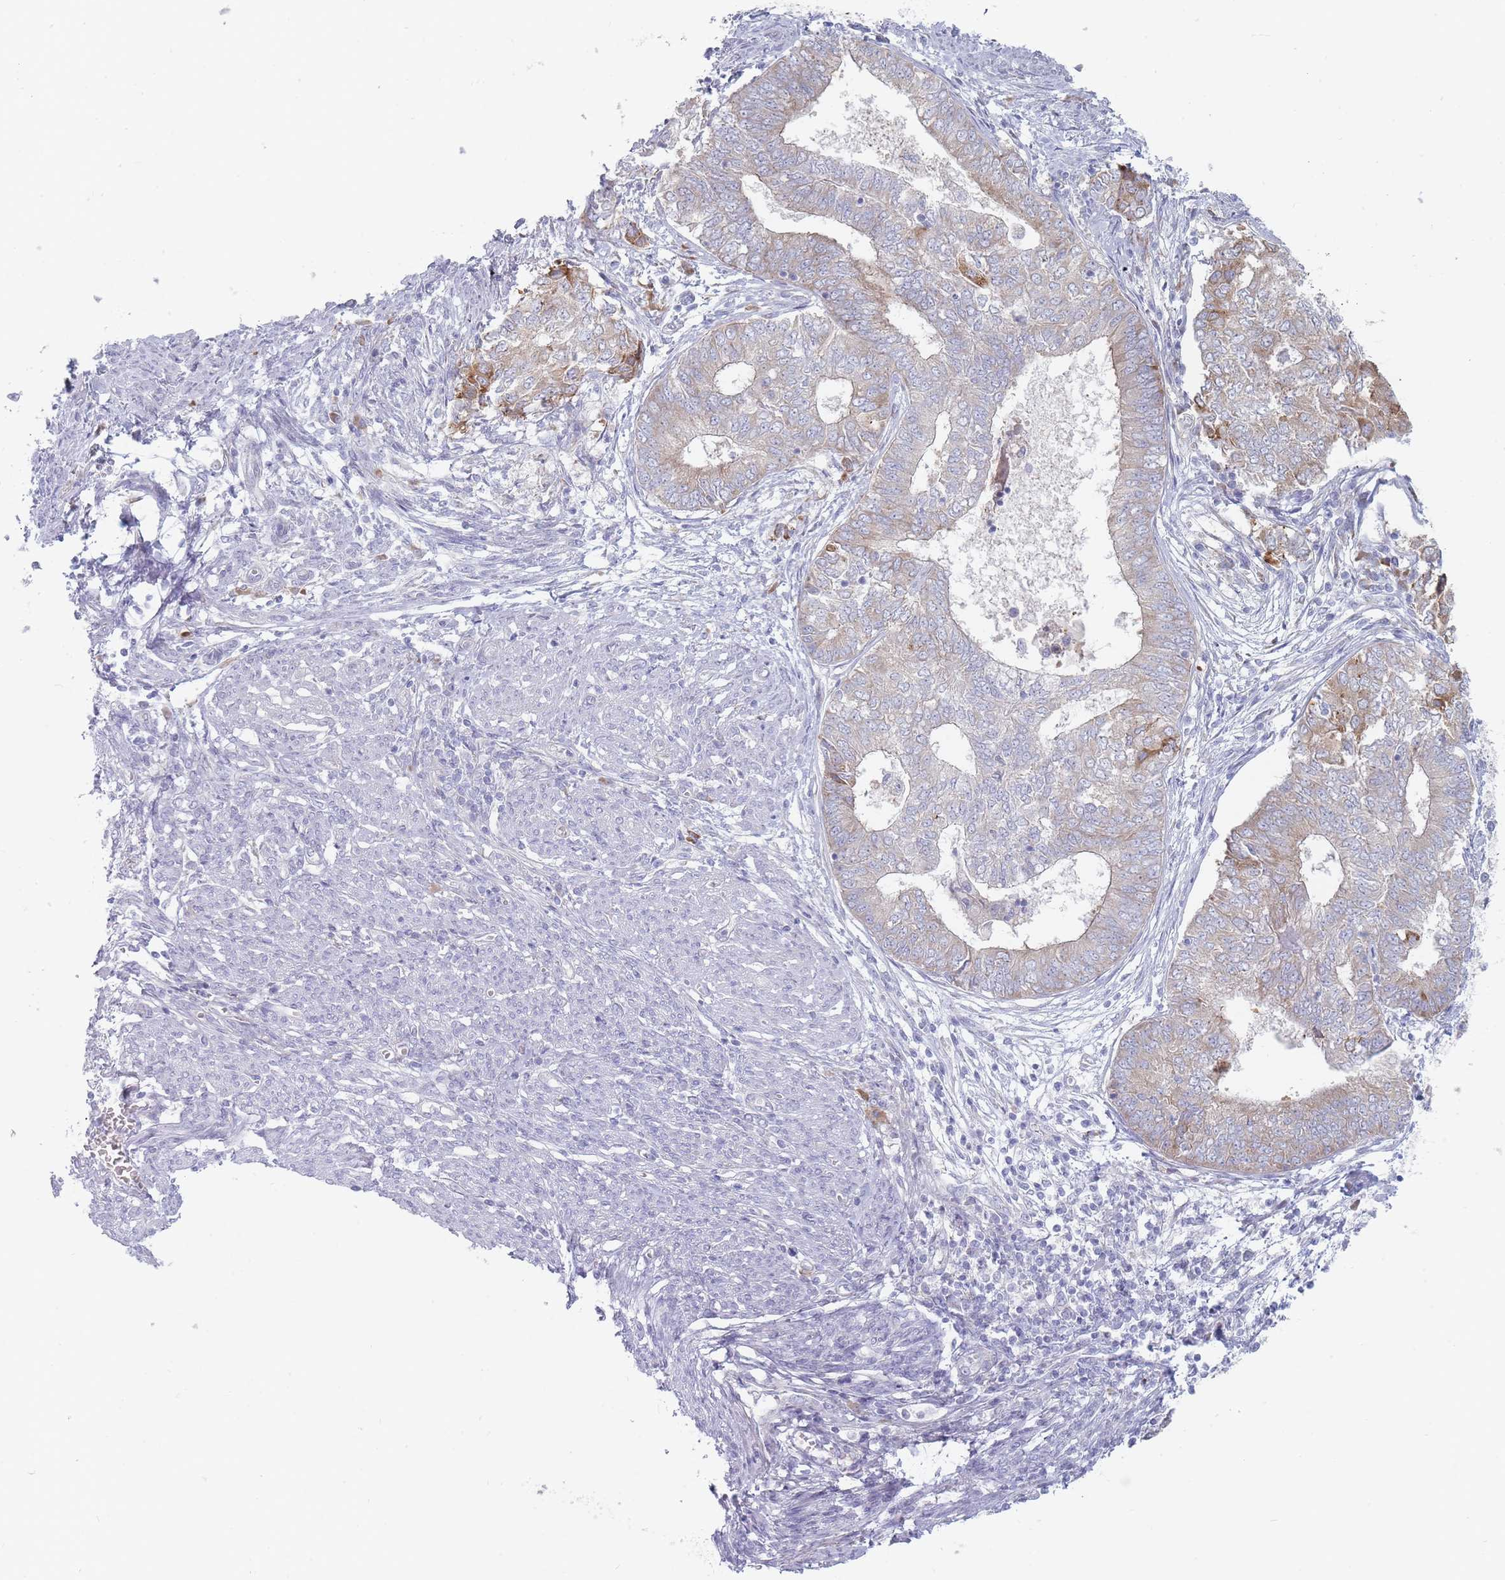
{"staining": {"intensity": "weak", "quantity": "<25%", "location": "cytoplasmic/membranous"}, "tissue": "endometrial cancer", "cell_type": "Tumor cells", "image_type": "cancer", "snomed": [{"axis": "morphology", "description": "Adenocarcinoma, NOS"}, {"axis": "topography", "description": "Endometrium"}], "caption": "This photomicrograph is of endometrial adenocarcinoma stained with IHC to label a protein in brown with the nuclei are counter-stained blue. There is no staining in tumor cells.", "gene": "SPATS1", "patient": {"sex": "female", "age": 62}}